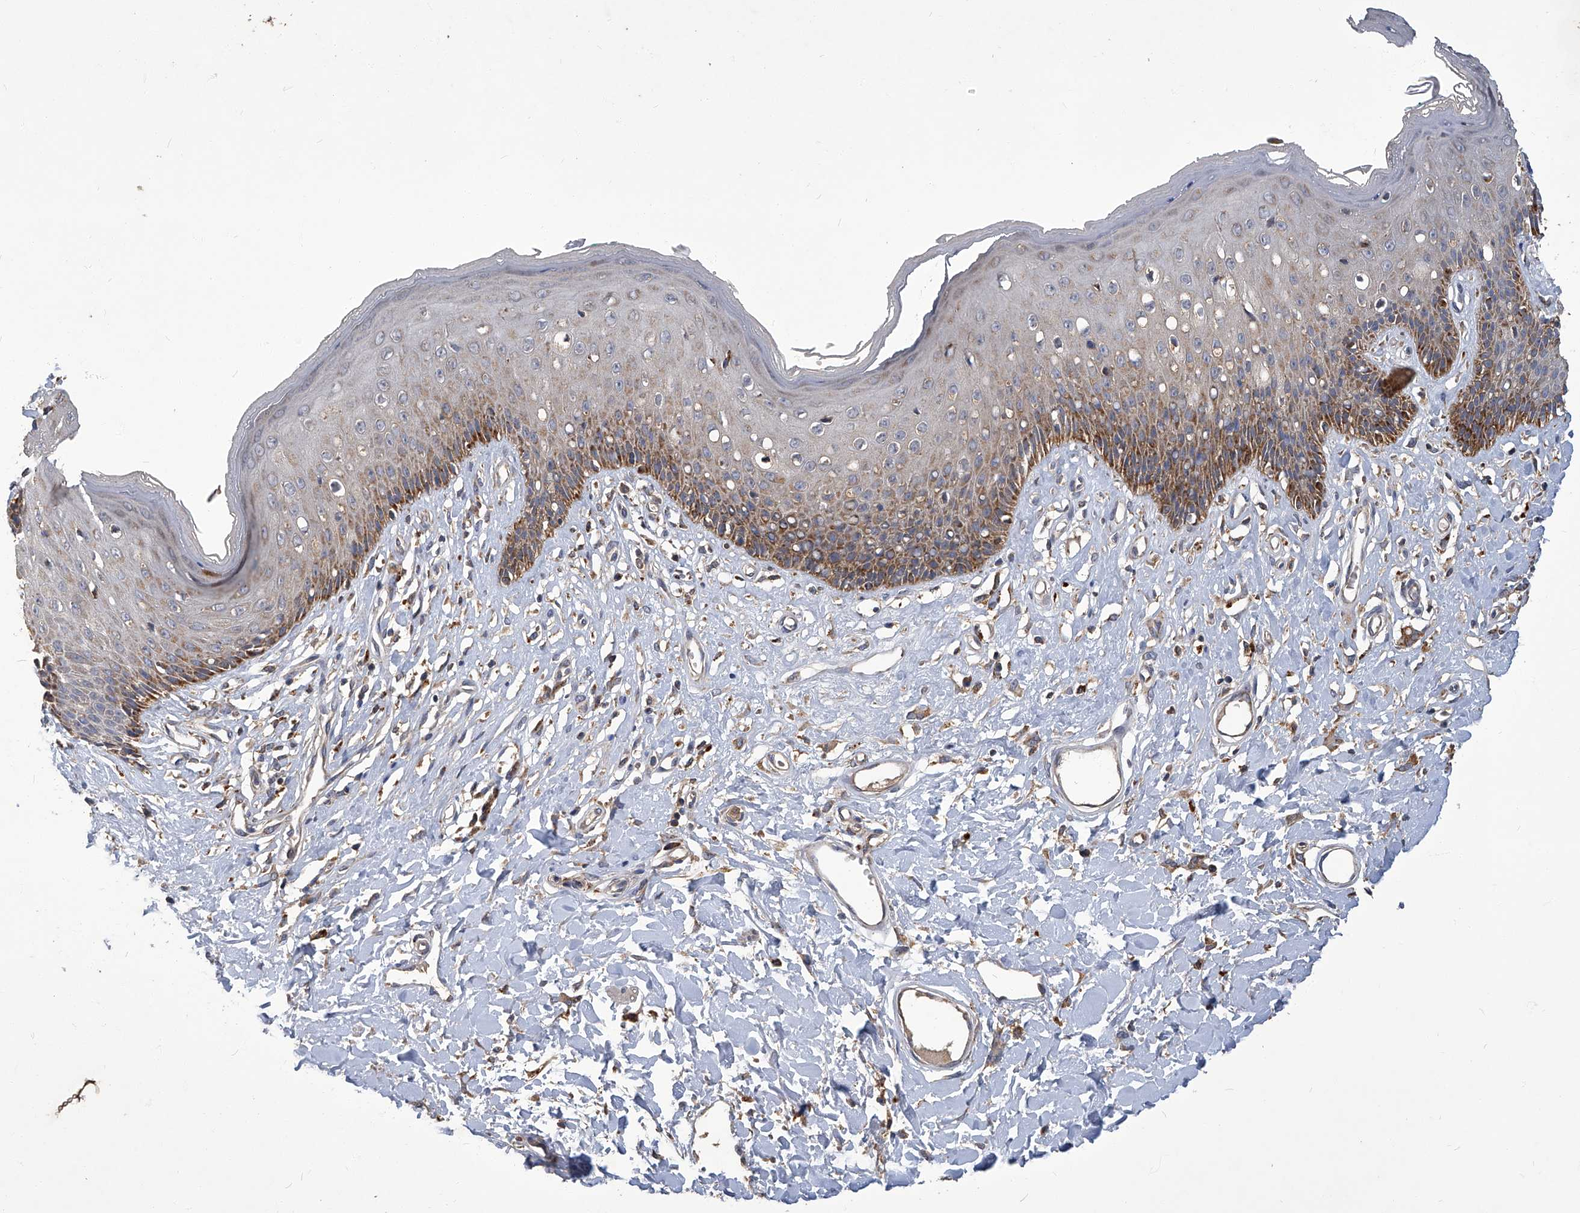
{"staining": {"intensity": "moderate", "quantity": "25%-75%", "location": "cytoplasmic/membranous"}, "tissue": "skin", "cell_type": "Epidermal cells", "image_type": "normal", "snomed": [{"axis": "morphology", "description": "Normal tissue, NOS"}, {"axis": "morphology", "description": "Squamous cell carcinoma, NOS"}, {"axis": "topography", "description": "Vulva"}], "caption": "IHC (DAB) staining of normal skin demonstrates moderate cytoplasmic/membranous protein expression in about 25%-75% of epidermal cells.", "gene": "TNFRSF13B", "patient": {"sex": "female", "age": 85}}